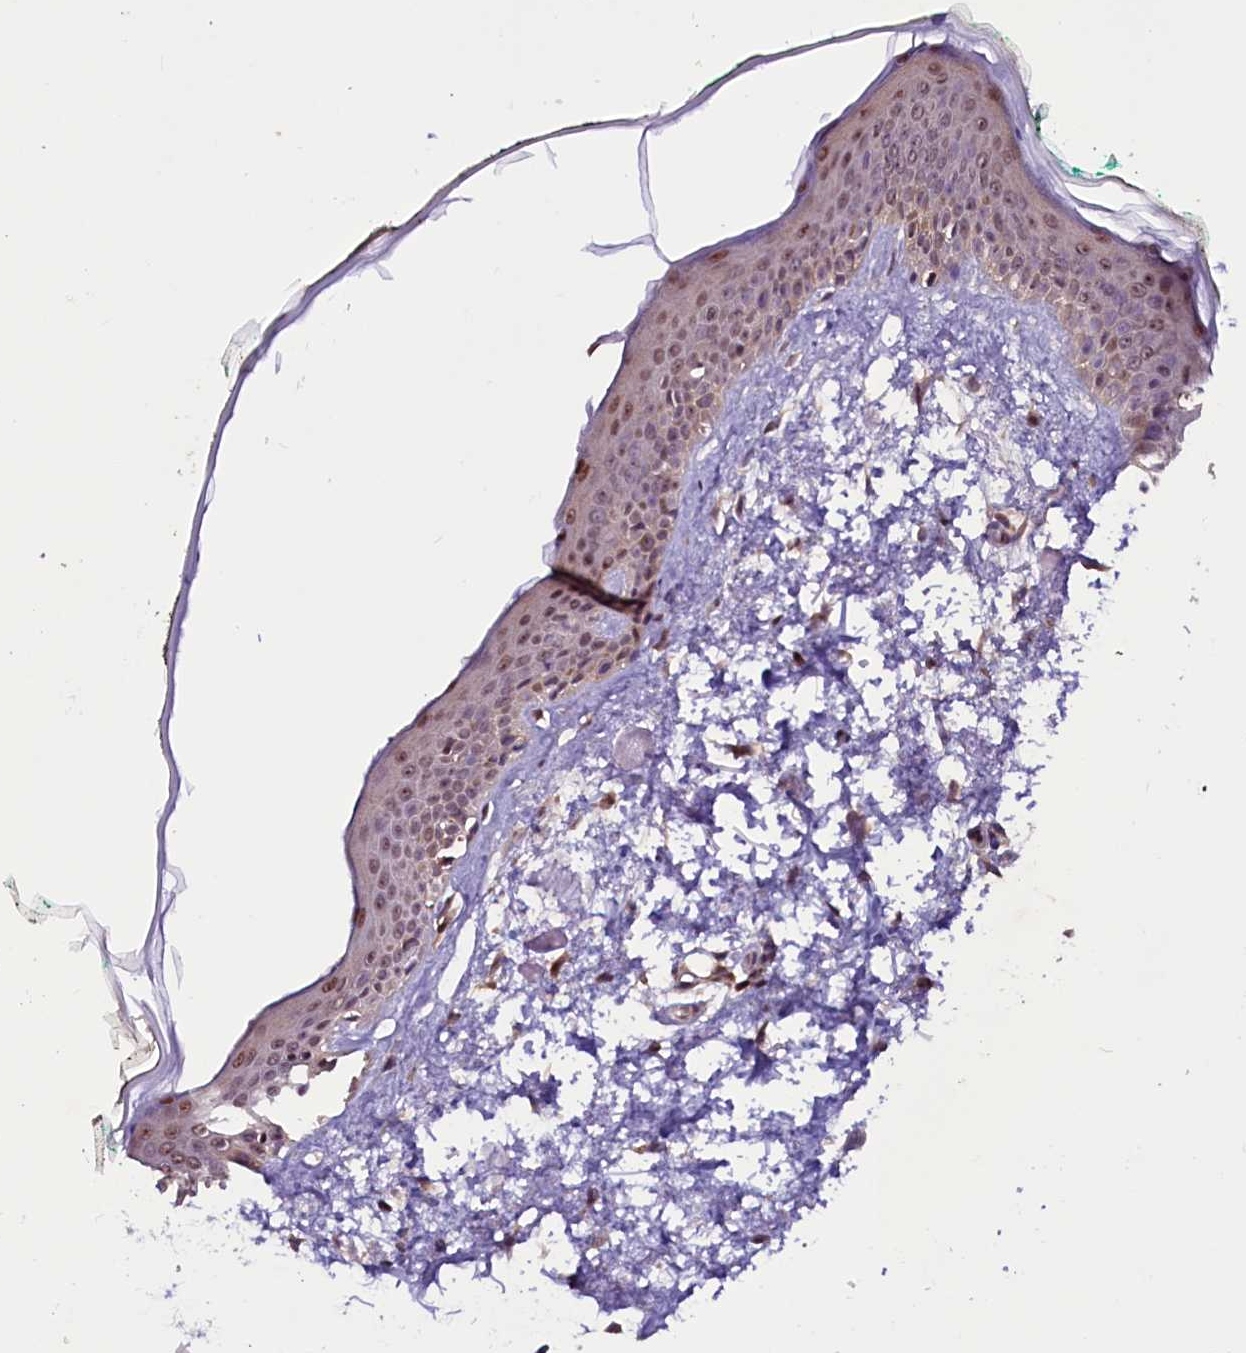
{"staining": {"intensity": "moderate", "quantity": ">75%", "location": "cytoplasmic/membranous"}, "tissue": "skin", "cell_type": "Fibroblasts", "image_type": "normal", "snomed": [{"axis": "morphology", "description": "Normal tissue, NOS"}, {"axis": "topography", "description": "Skin"}], "caption": "Brown immunohistochemical staining in normal human skin displays moderate cytoplasmic/membranous positivity in approximately >75% of fibroblasts.", "gene": "RNMT", "patient": {"sex": "male", "age": 62}}